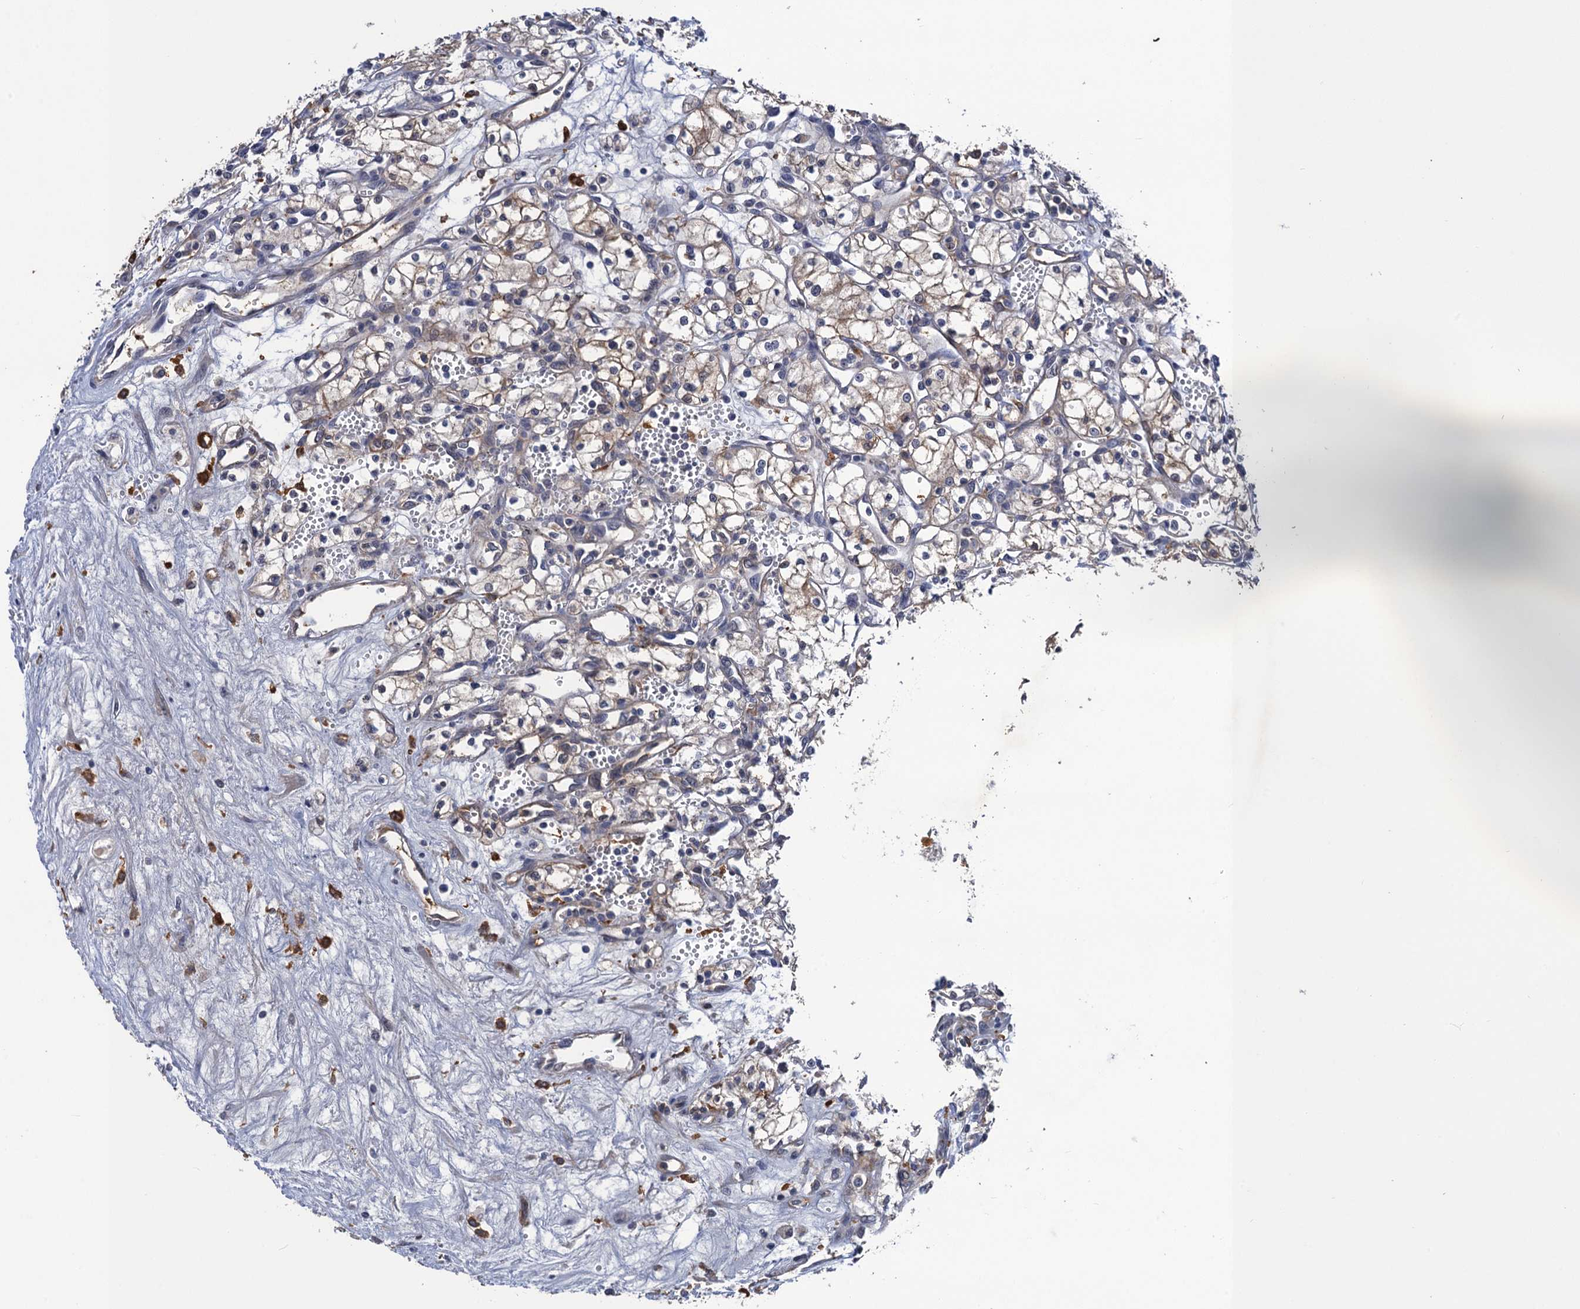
{"staining": {"intensity": "negative", "quantity": "none", "location": "none"}, "tissue": "renal cancer", "cell_type": "Tumor cells", "image_type": "cancer", "snomed": [{"axis": "morphology", "description": "Adenocarcinoma, NOS"}, {"axis": "topography", "description": "Kidney"}], "caption": "Micrograph shows no protein expression in tumor cells of renal cancer (adenocarcinoma) tissue.", "gene": "NEK8", "patient": {"sex": "male", "age": 59}}